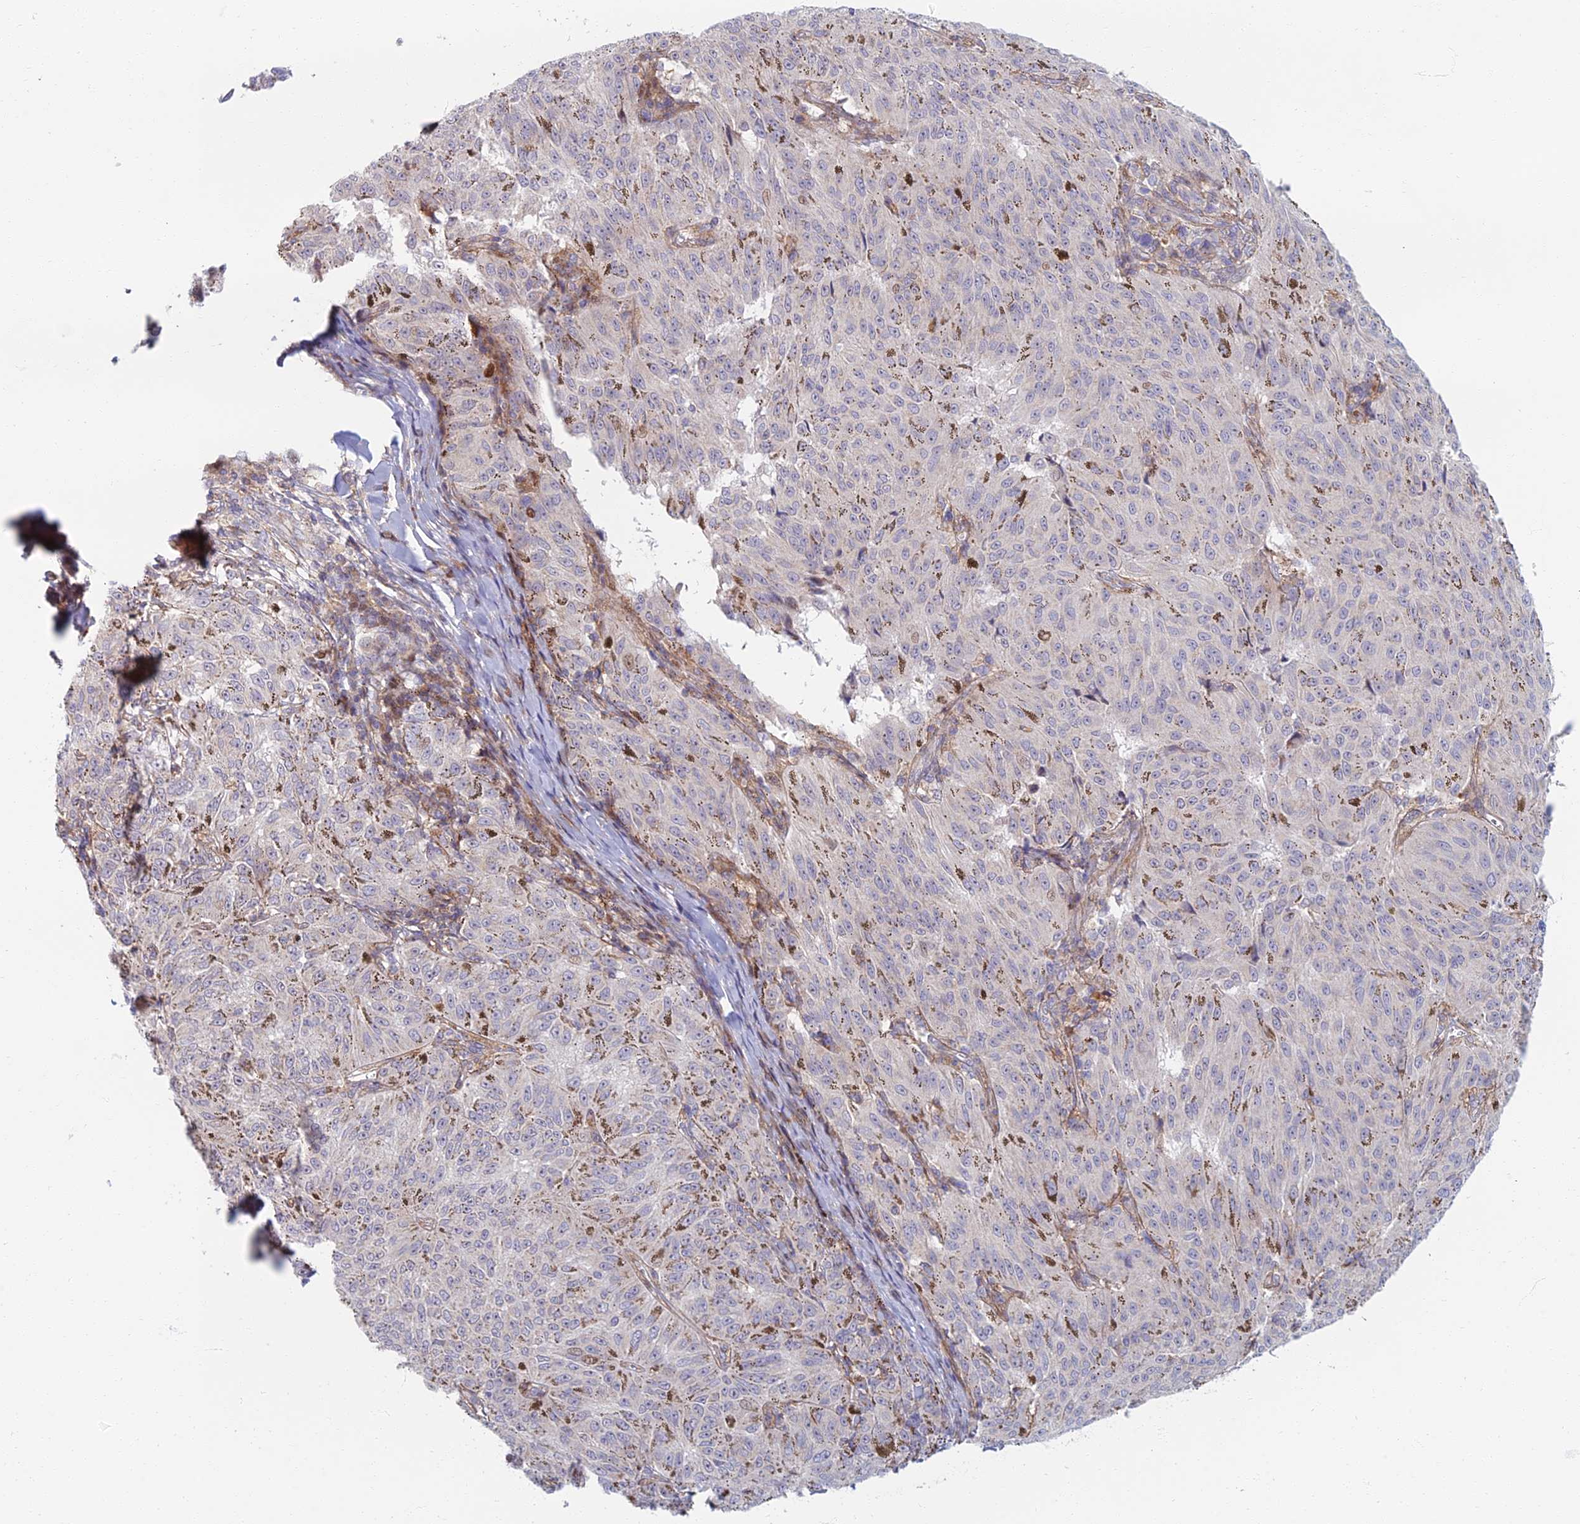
{"staining": {"intensity": "negative", "quantity": "none", "location": "none"}, "tissue": "melanoma", "cell_type": "Tumor cells", "image_type": "cancer", "snomed": [{"axis": "morphology", "description": "Malignant melanoma, NOS"}, {"axis": "topography", "description": "Skin"}], "caption": "This is a histopathology image of immunohistochemistry staining of melanoma, which shows no positivity in tumor cells. (DAB IHC with hematoxylin counter stain).", "gene": "C15orf40", "patient": {"sex": "female", "age": 72}}